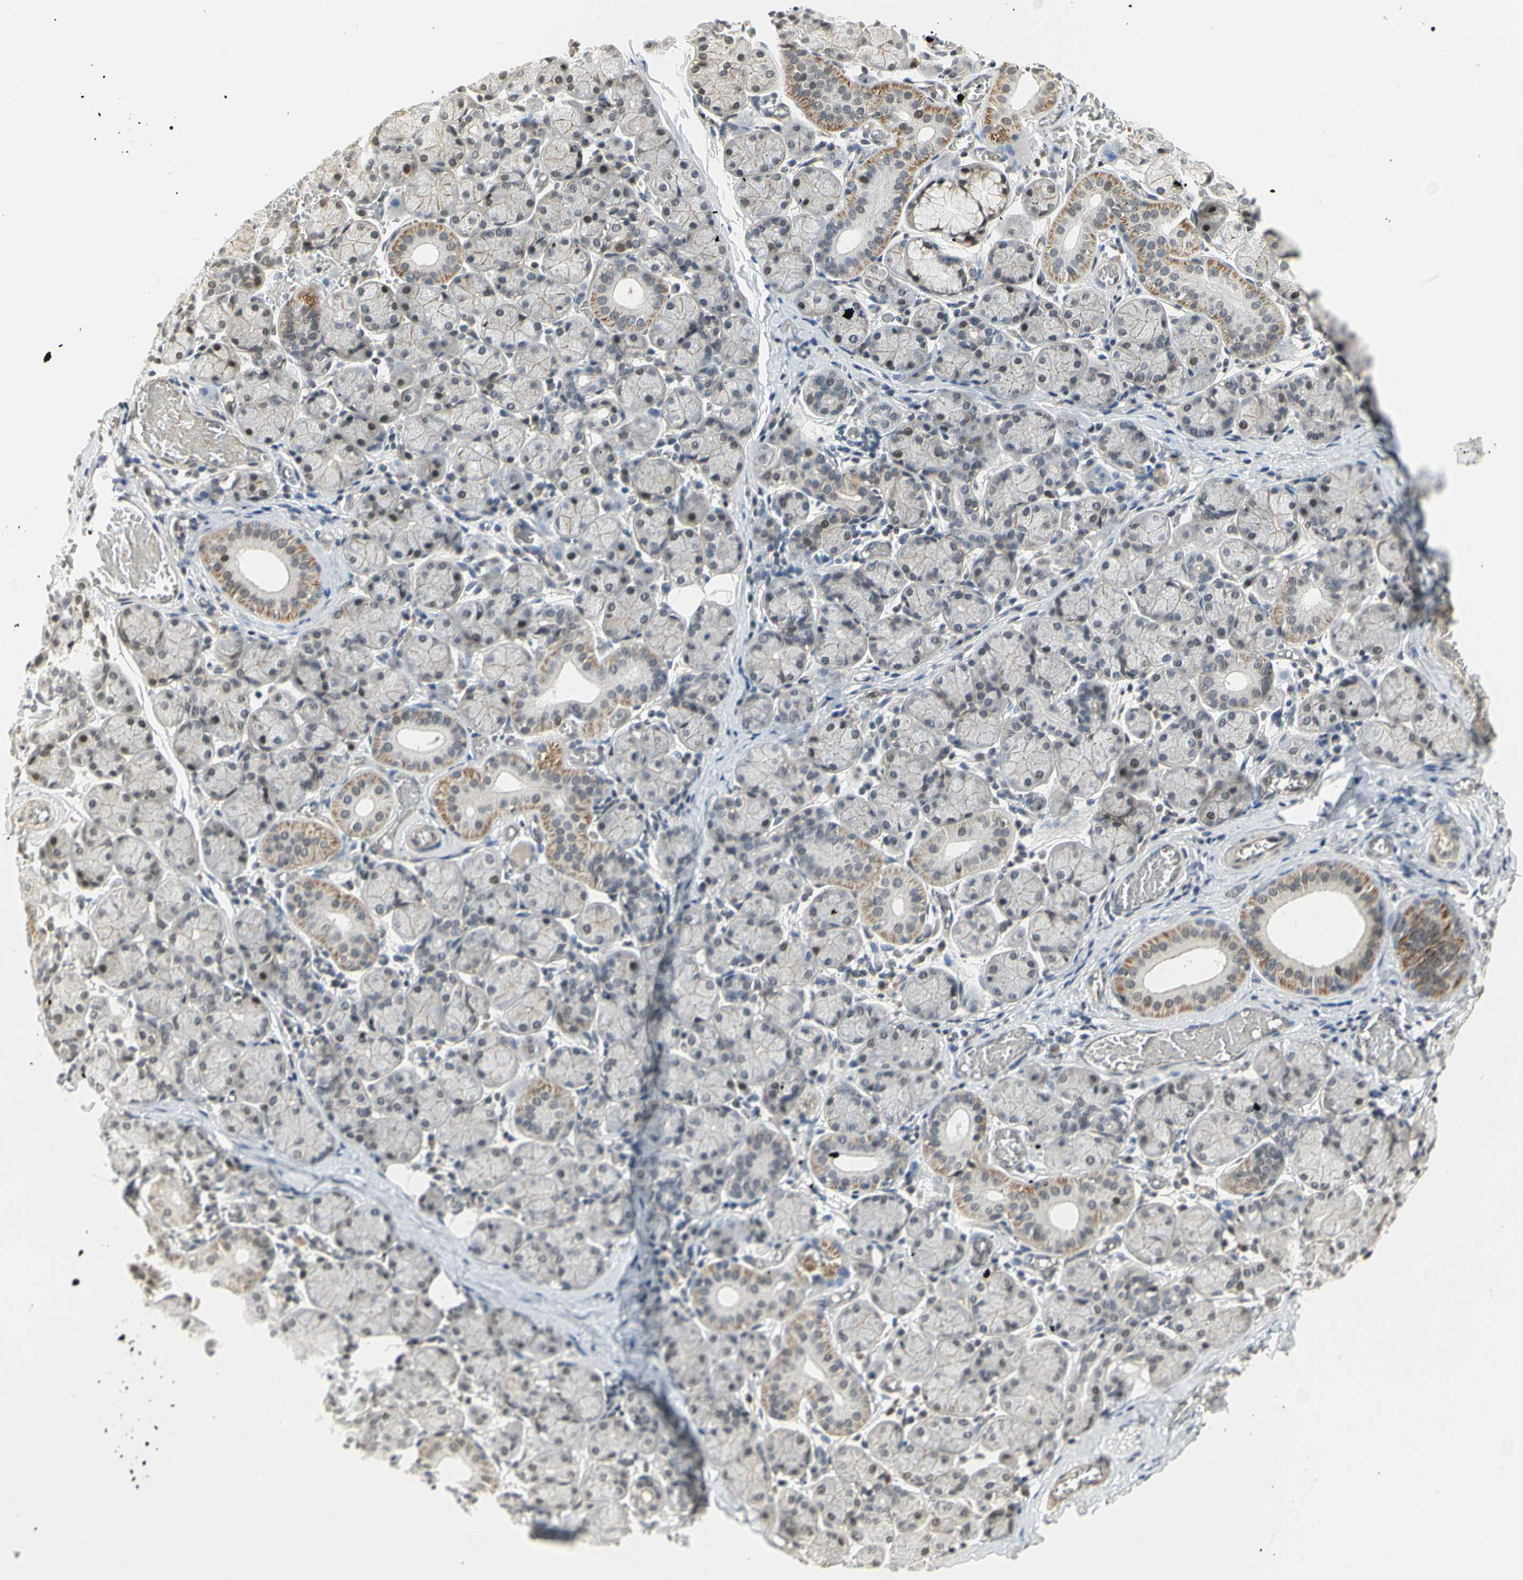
{"staining": {"intensity": "moderate", "quantity": "25%-75%", "location": "cytoplasmic/membranous,nuclear"}, "tissue": "salivary gland", "cell_type": "Glandular cells", "image_type": "normal", "snomed": [{"axis": "morphology", "description": "Normal tissue, NOS"}, {"axis": "topography", "description": "Salivary gland"}], "caption": "Moderate cytoplasmic/membranous,nuclear protein positivity is present in approximately 25%-75% of glandular cells in salivary gland. (DAB (3,3'-diaminobenzidine) = brown stain, brightfield microscopy at high magnification).", "gene": "IMPG2", "patient": {"sex": "female", "age": 24}}